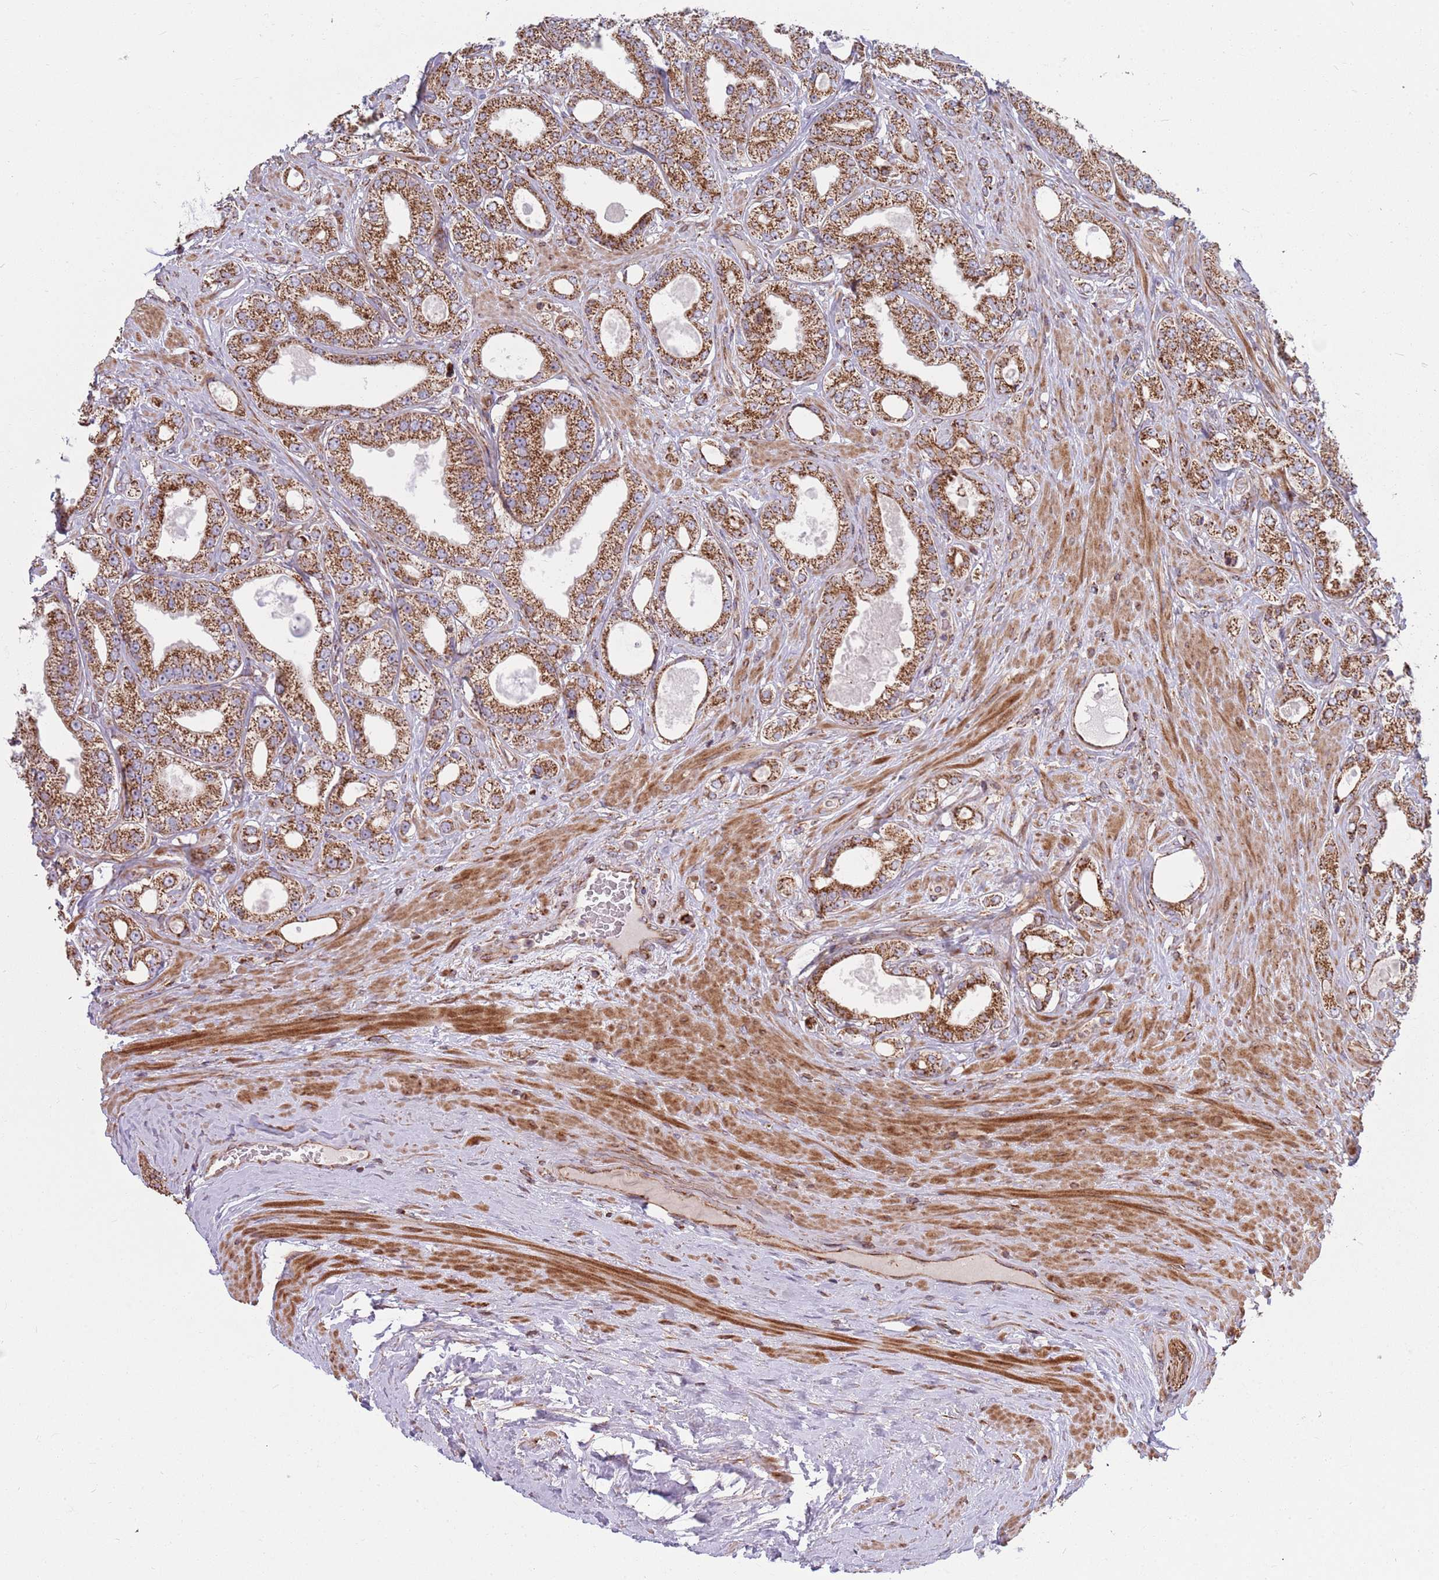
{"staining": {"intensity": "strong", "quantity": ">75%", "location": "cytoplasmic/membranous"}, "tissue": "prostate cancer", "cell_type": "Tumor cells", "image_type": "cancer", "snomed": [{"axis": "morphology", "description": "Adenocarcinoma, Low grade"}, {"axis": "topography", "description": "Prostate"}], "caption": "Protein expression by immunohistochemistry shows strong cytoplasmic/membranous staining in about >75% of tumor cells in prostate cancer.", "gene": "ATP5PD", "patient": {"sex": "male", "age": 63}}